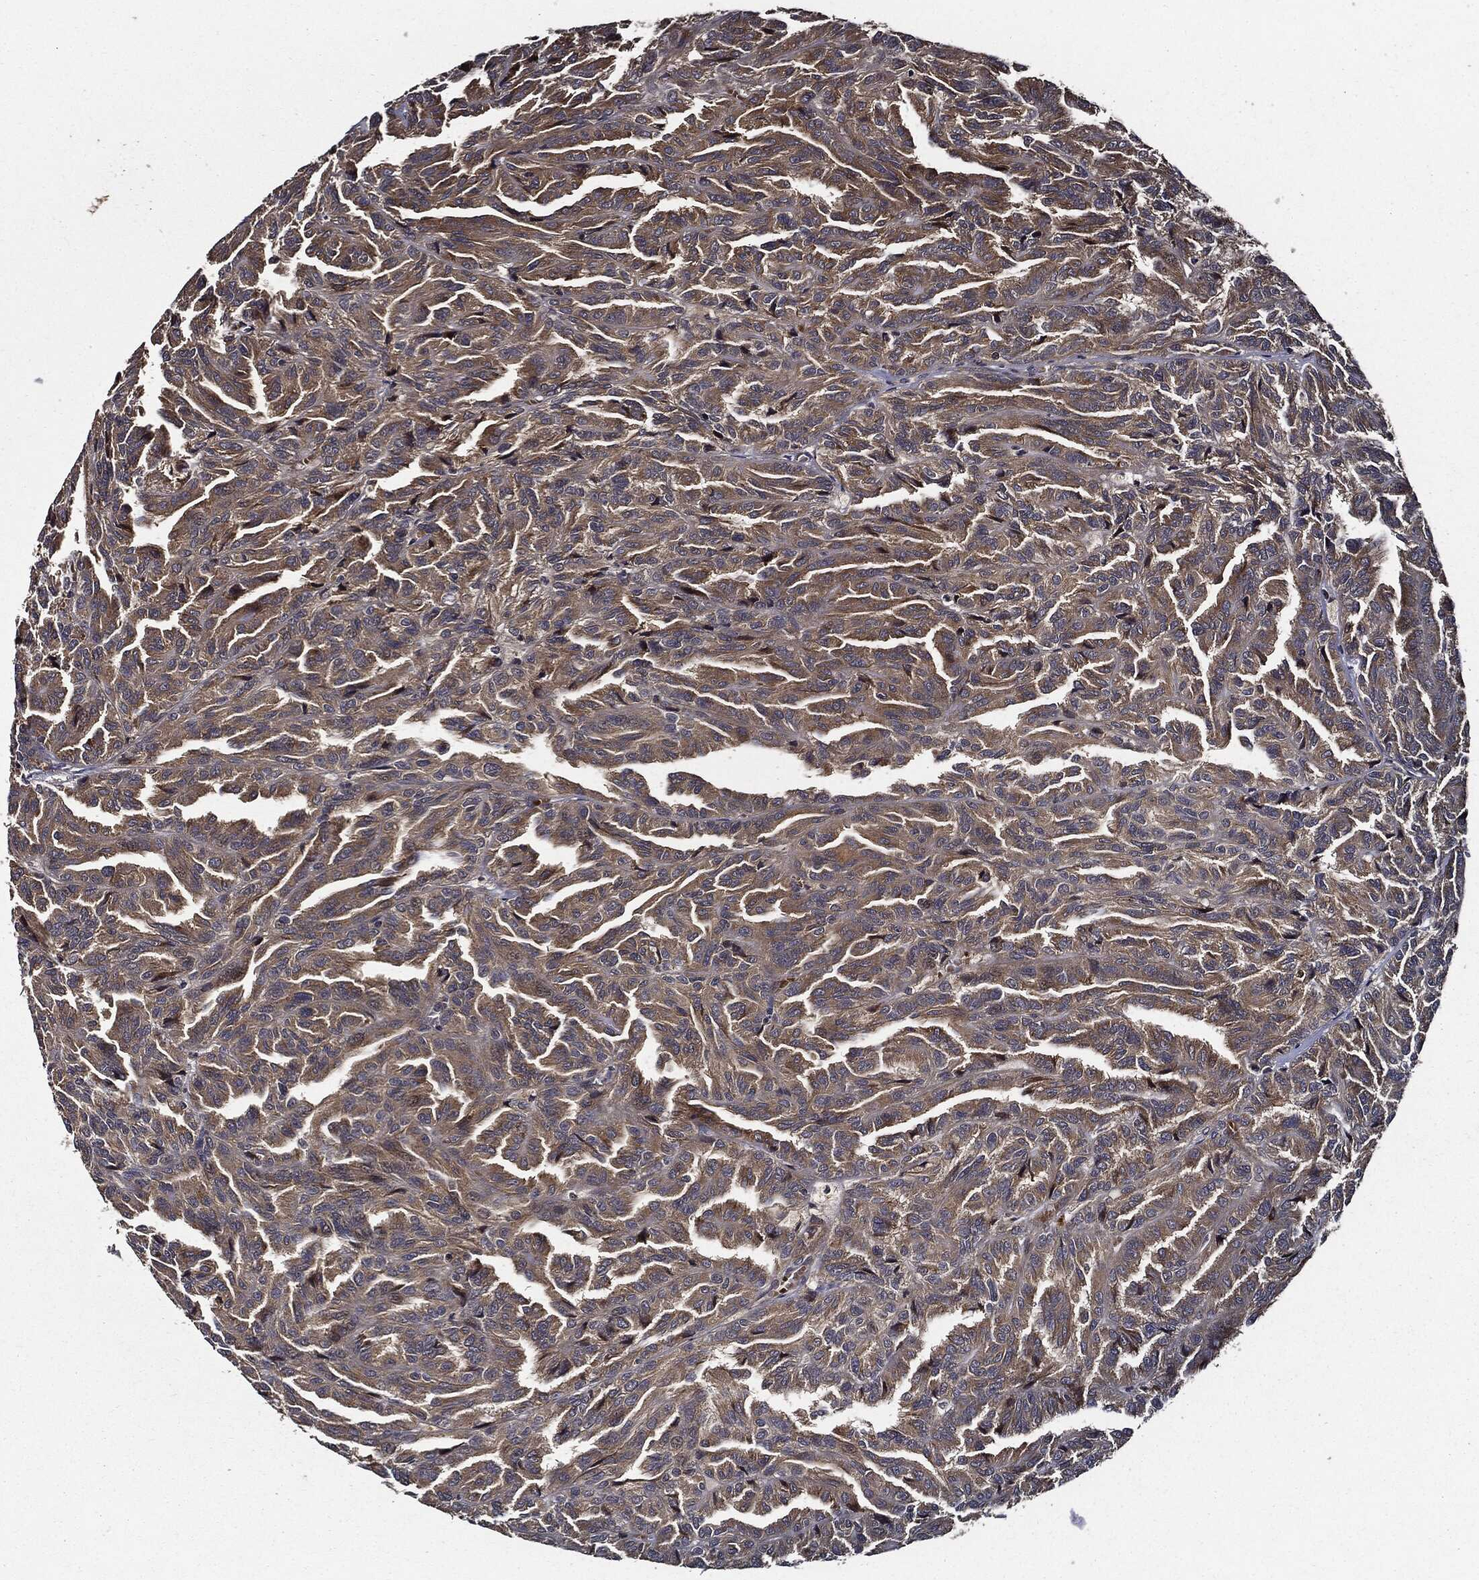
{"staining": {"intensity": "moderate", "quantity": "<25%", "location": "cytoplasmic/membranous"}, "tissue": "renal cancer", "cell_type": "Tumor cells", "image_type": "cancer", "snomed": [{"axis": "morphology", "description": "Adenocarcinoma, NOS"}, {"axis": "topography", "description": "Kidney"}], "caption": "Renal adenocarcinoma stained with IHC reveals moderate cytoplasmic/membranous staining in about <25% of tumor cells. Using DAB (3,3'-diaminobenzidine) (brown) and hematoxylin (blue) stains, captured at high magnification using brightfield microscopy.", "gene": "HTT", "patient": {"sex": "male", "age": 79}}